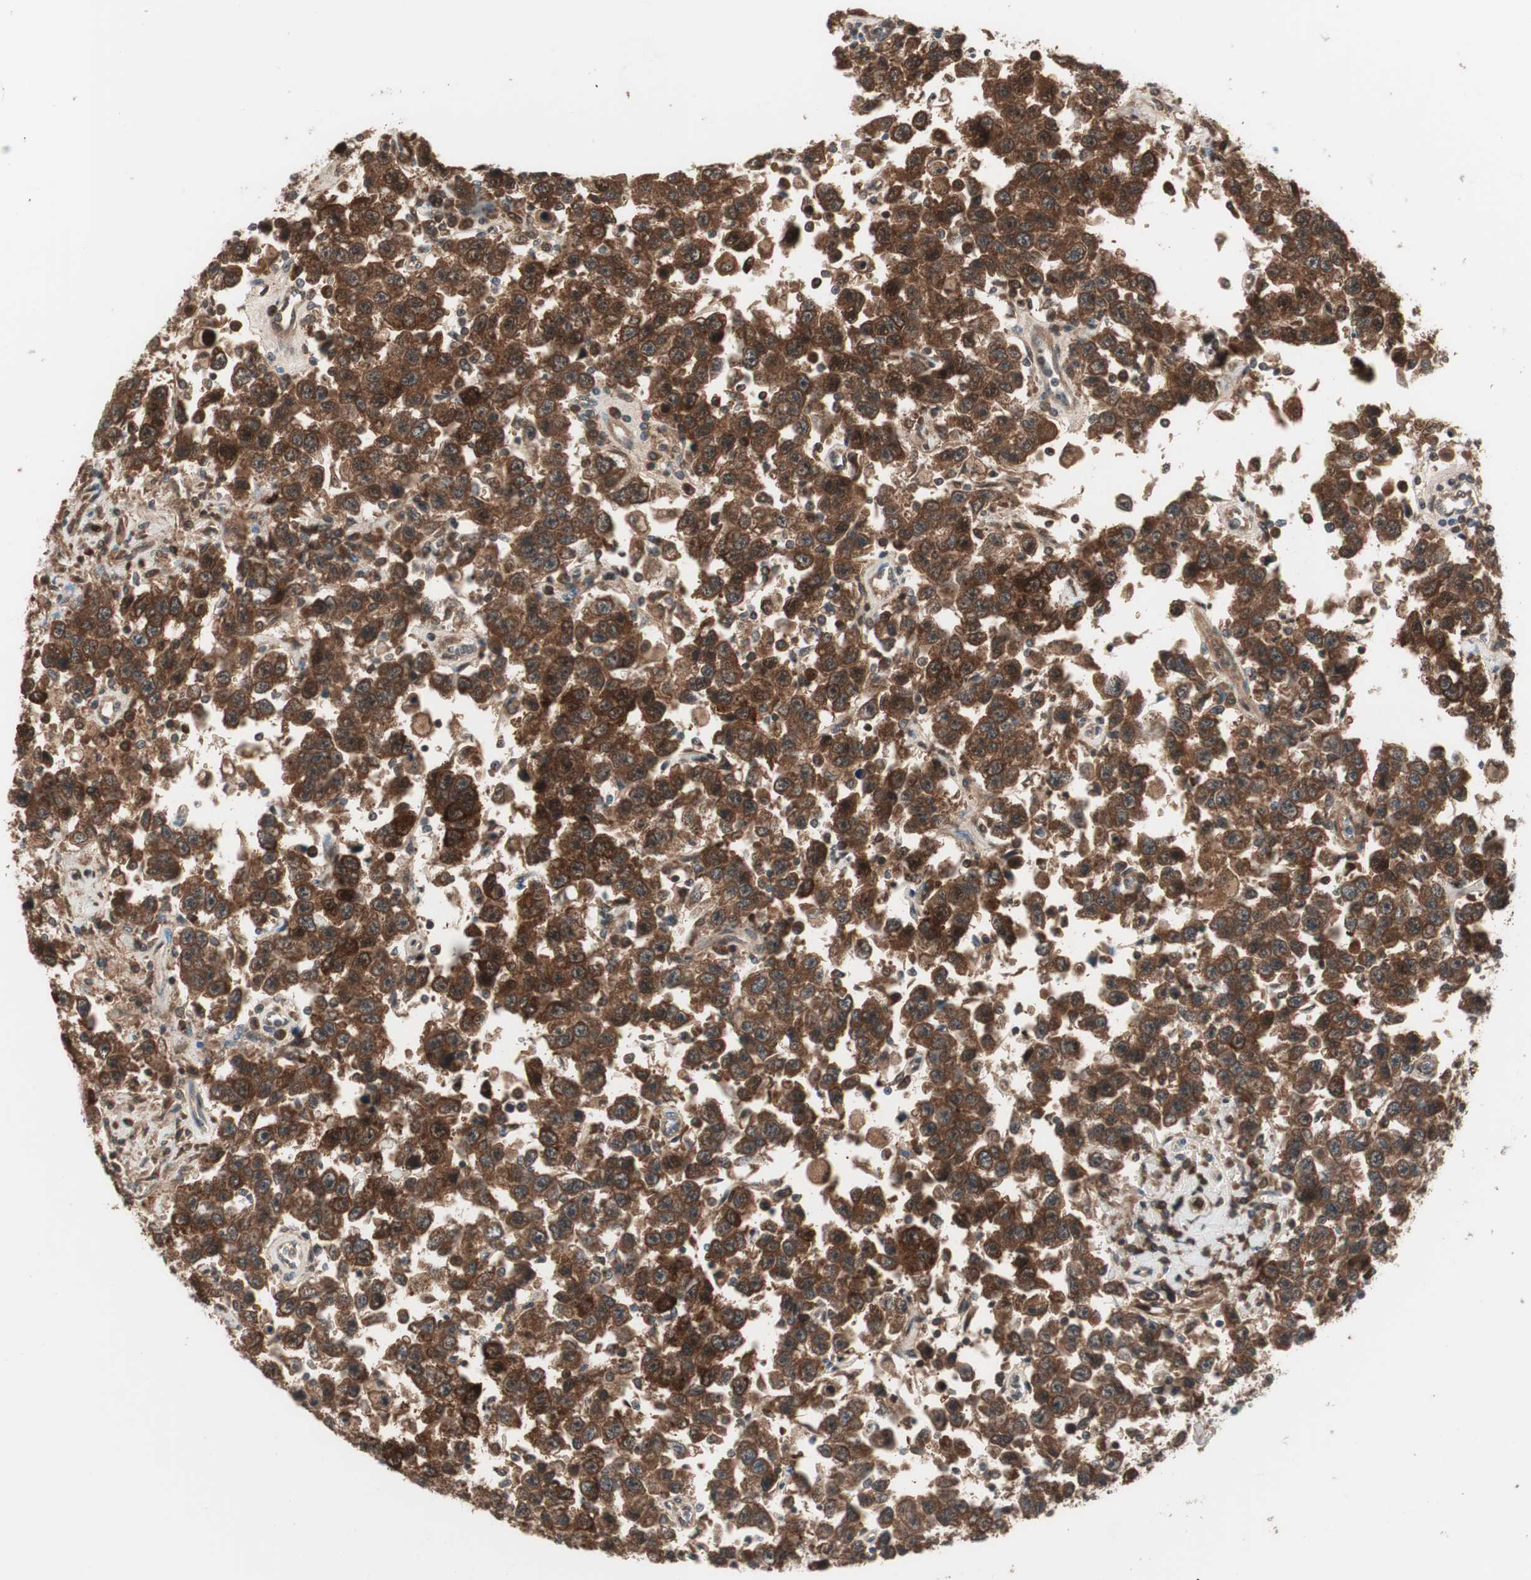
{"staining": {"intensity": "strong", "quantity": ">75%", "location": "cytoplasmic/membranous"}, "tissue": "testis cancer", "cell_type": "Tumor cells", "image_type": "cancer", "snomed": [{"axis": "morphology", "description": "Seminoma, NOS"}, {"axis": "topography", "description": "Testis"}], "caption": "IHC of human testis cancer (seminoma) shows high levels of strong cytoplasmic/membranous positivity in approximately >75% of tumor cells.", "gene": "PRKG2", "patient": {"sex": "male", "age": 41}}